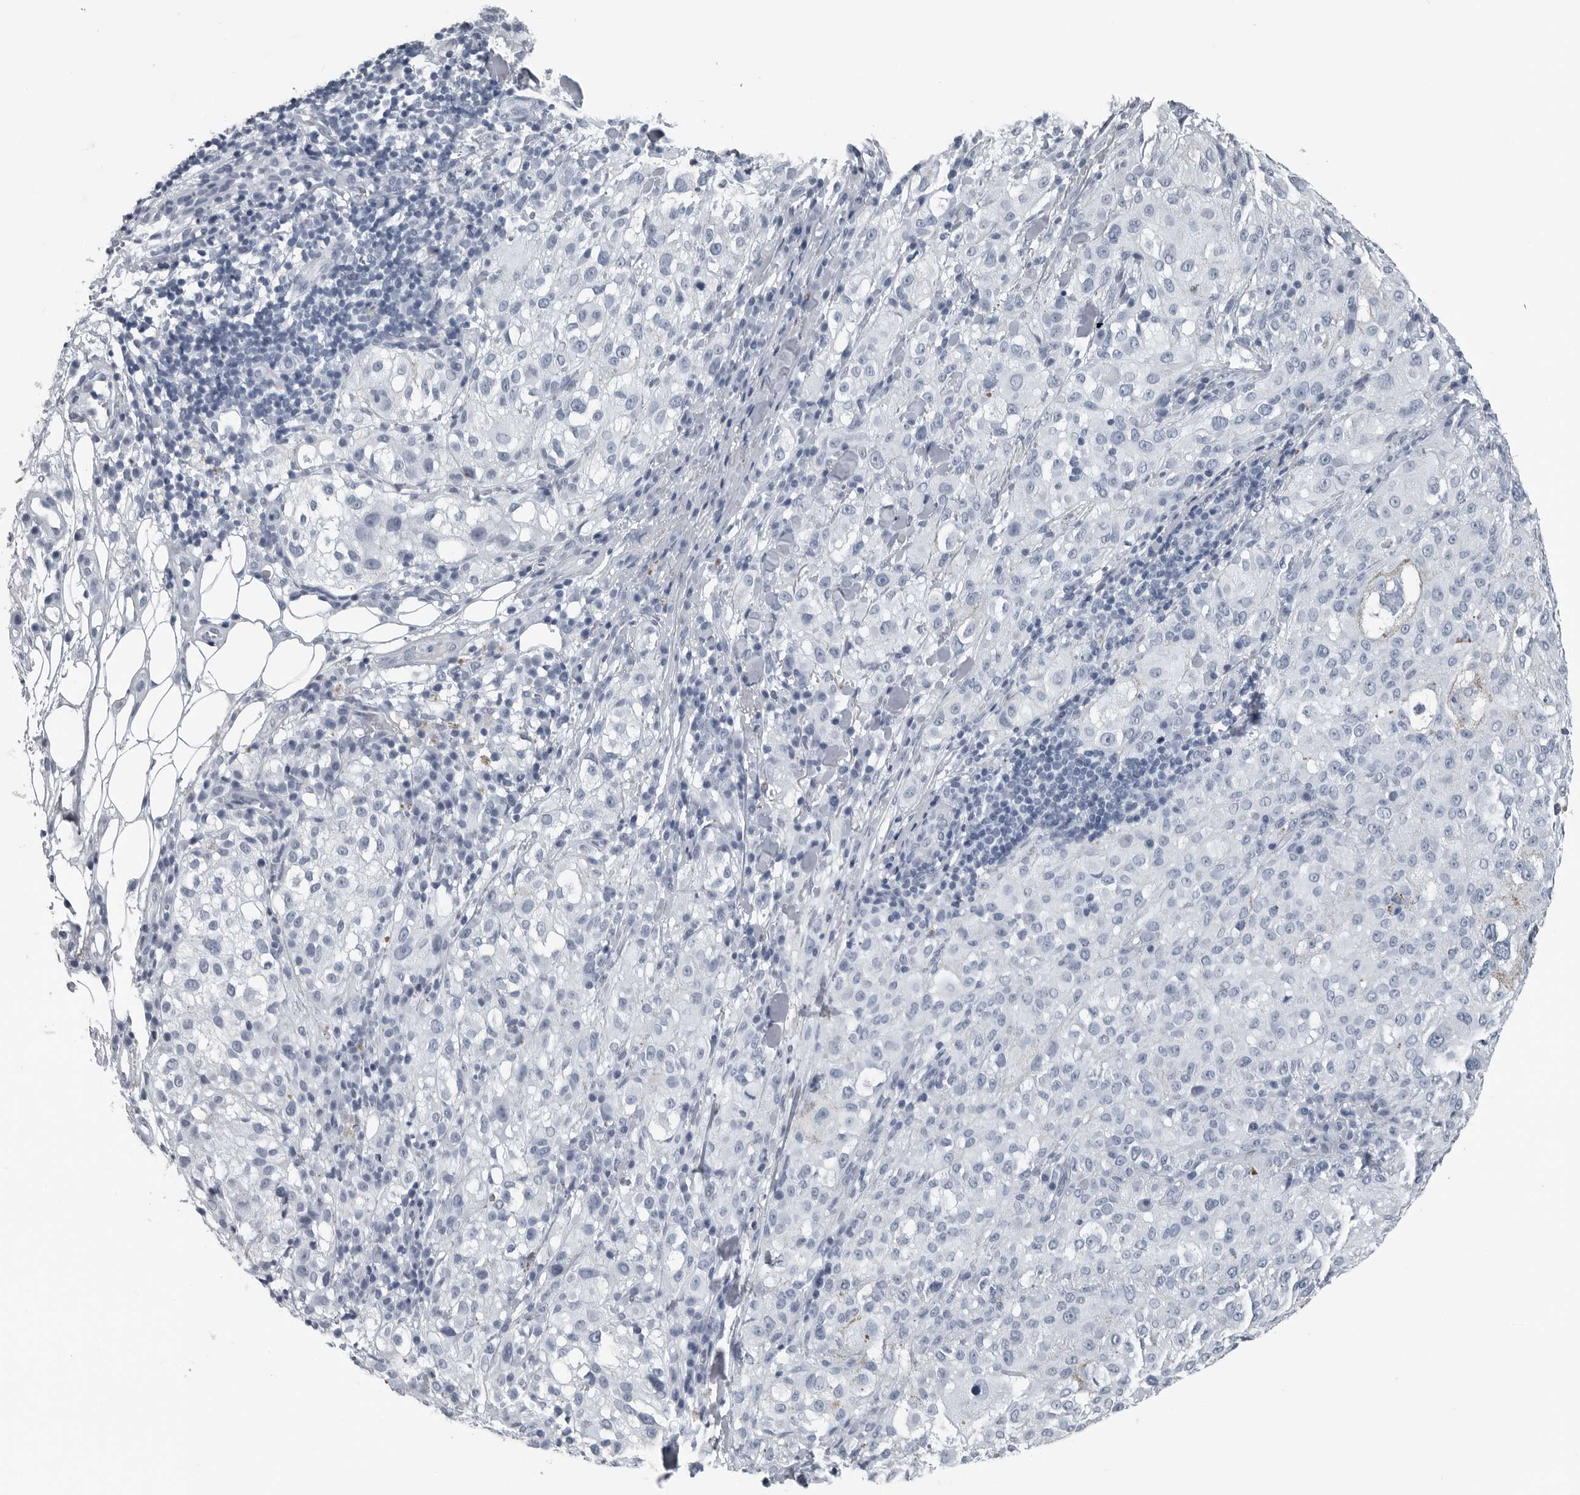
{"staining": {"intensity": "negative", "quantity": "none", "location": "none"}, "tissue": "melanoma", "cell_type": "Tumor cells", "image_type": "cancer", "snomed": [{"axis": "morphology", "description": "Necrosis, NOS"}, {"axis": "morphology", "description": "Malignant melanoma, NOS"}, {"axis": "topography", "description": "Skin"}], "caption": "Histopathology image shows no significant protein expression in tumor cells of malignant melanoma. The staining was performed using DAB to visualize the protein expression in brown, while the nuclei were stained in blue with hematoxylin (Magnification: 20x).", "gene": "SPINK1", "patient": {"sex": "female", "age": 87}}